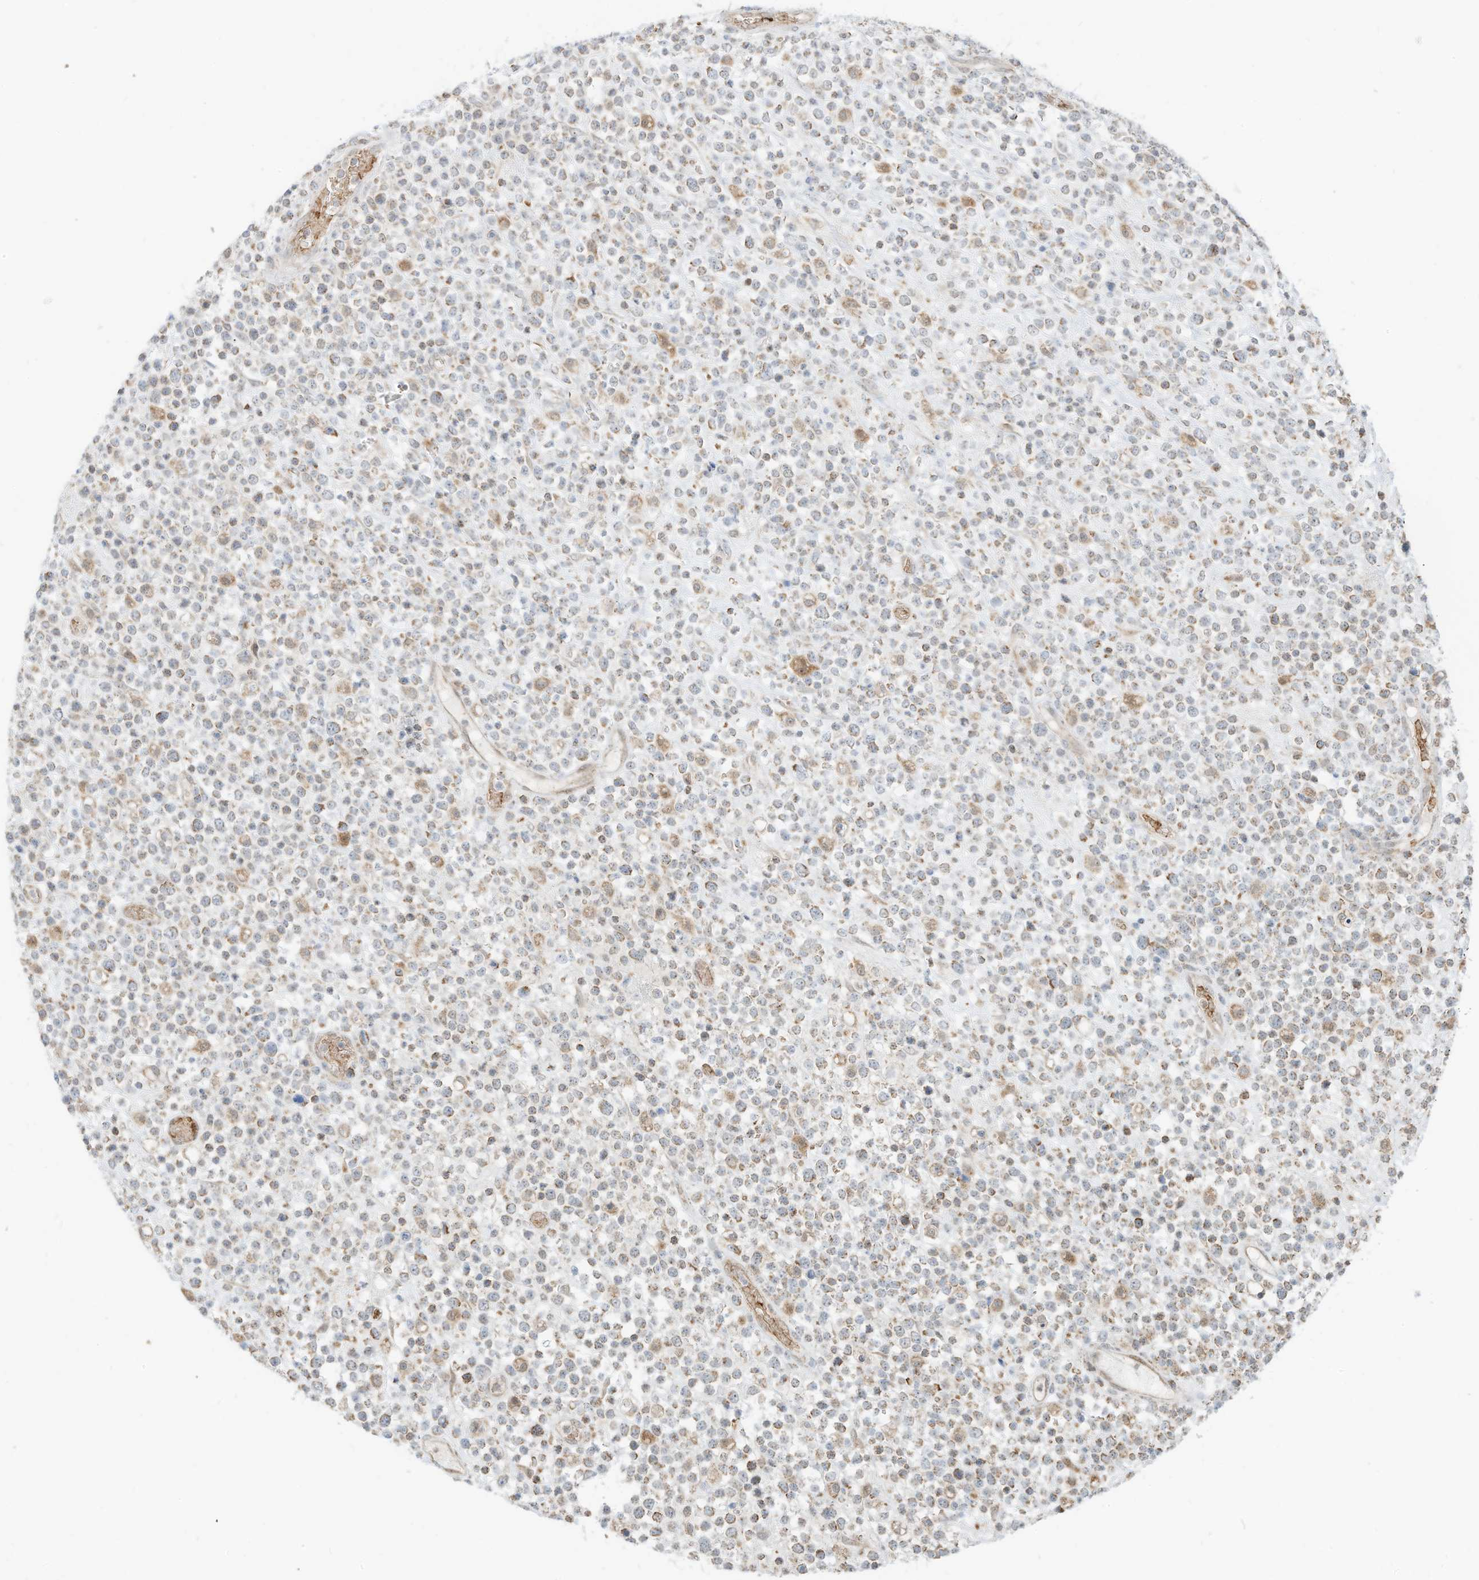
{"staining": {"intensity": "weak", "quantity": "25%-75%", "location": "cytoplasmic/membranous"}, "tissue": "lymphoma", "cell_type": "Tumor cells", "image_type": "cancer", "snomed": [{"axis": "morphology", "description": "Malignant lymphoma, non-Hodgkin's type, High grade"}, {"axis": "topography", "description": "Colon"}], "caption": "Brown immunohistochemical staining in malignant lymphoma, non-Hodgkin's type (high-grade) shows weak cytoplasmic/membranous staining in approximately 25%-75% of tumor cells. (DAB (3,3'-diaminobenzidine) IHC with brightfield microscopy, high magnification).", "gene": "MTUS2", "patient": {"sex": "female", "age": 53}}